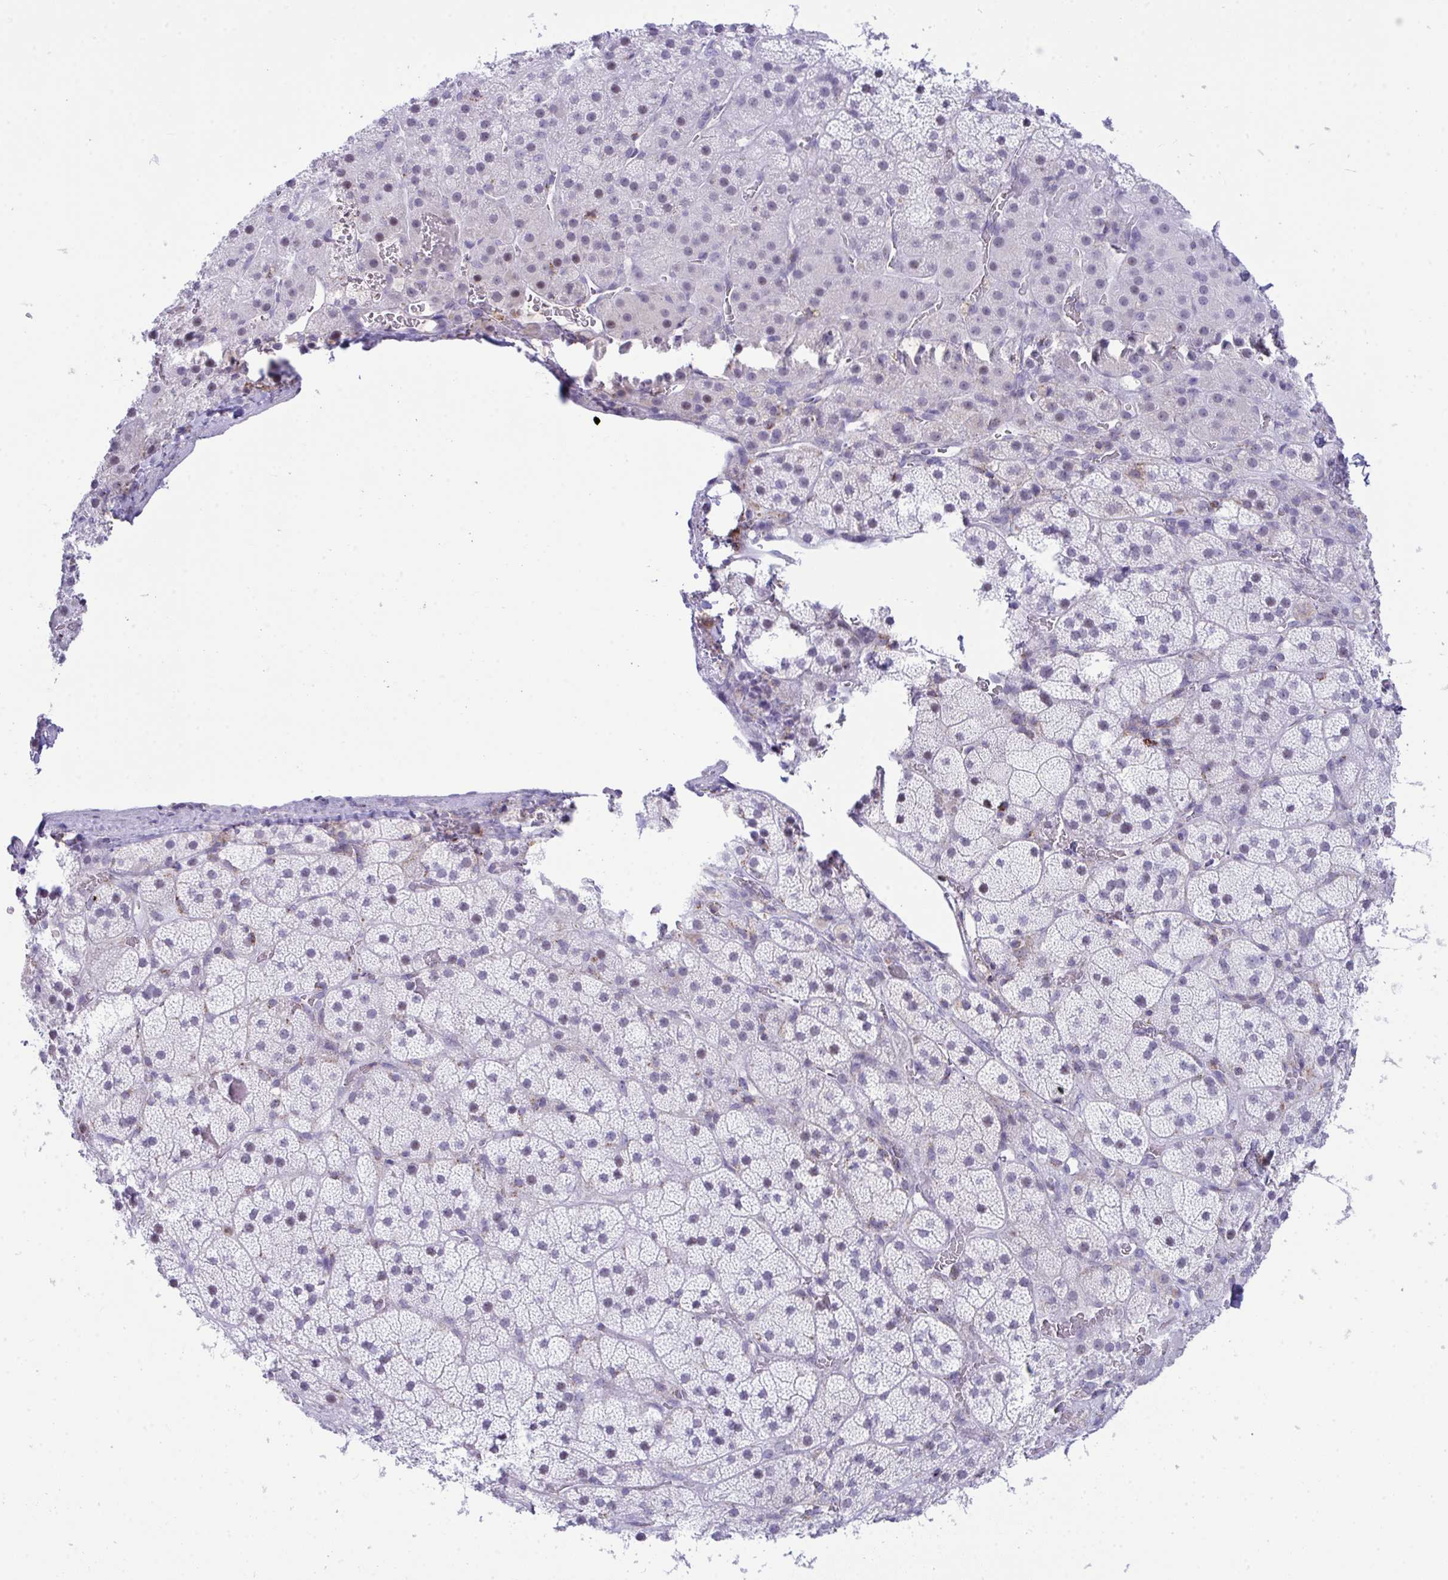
{"staining": {"intensity": "negative", "quantity": "none", "location": "none"}, "tissue": "adrenal gland", "cell_type": "Glandular cells", "image_type": "normal", "snomed": [{"axis": "morphology", "description": "Normal tissue, NOS"}, {"axis": "topography", "description": "Adrenal gland"}], "caption": "This is an IHC micrograph of normal adrenal gland. There is no staining in glandular cells.", "gene": "PLA2G12B", "patient": {"sex": "male", "age": 57}}